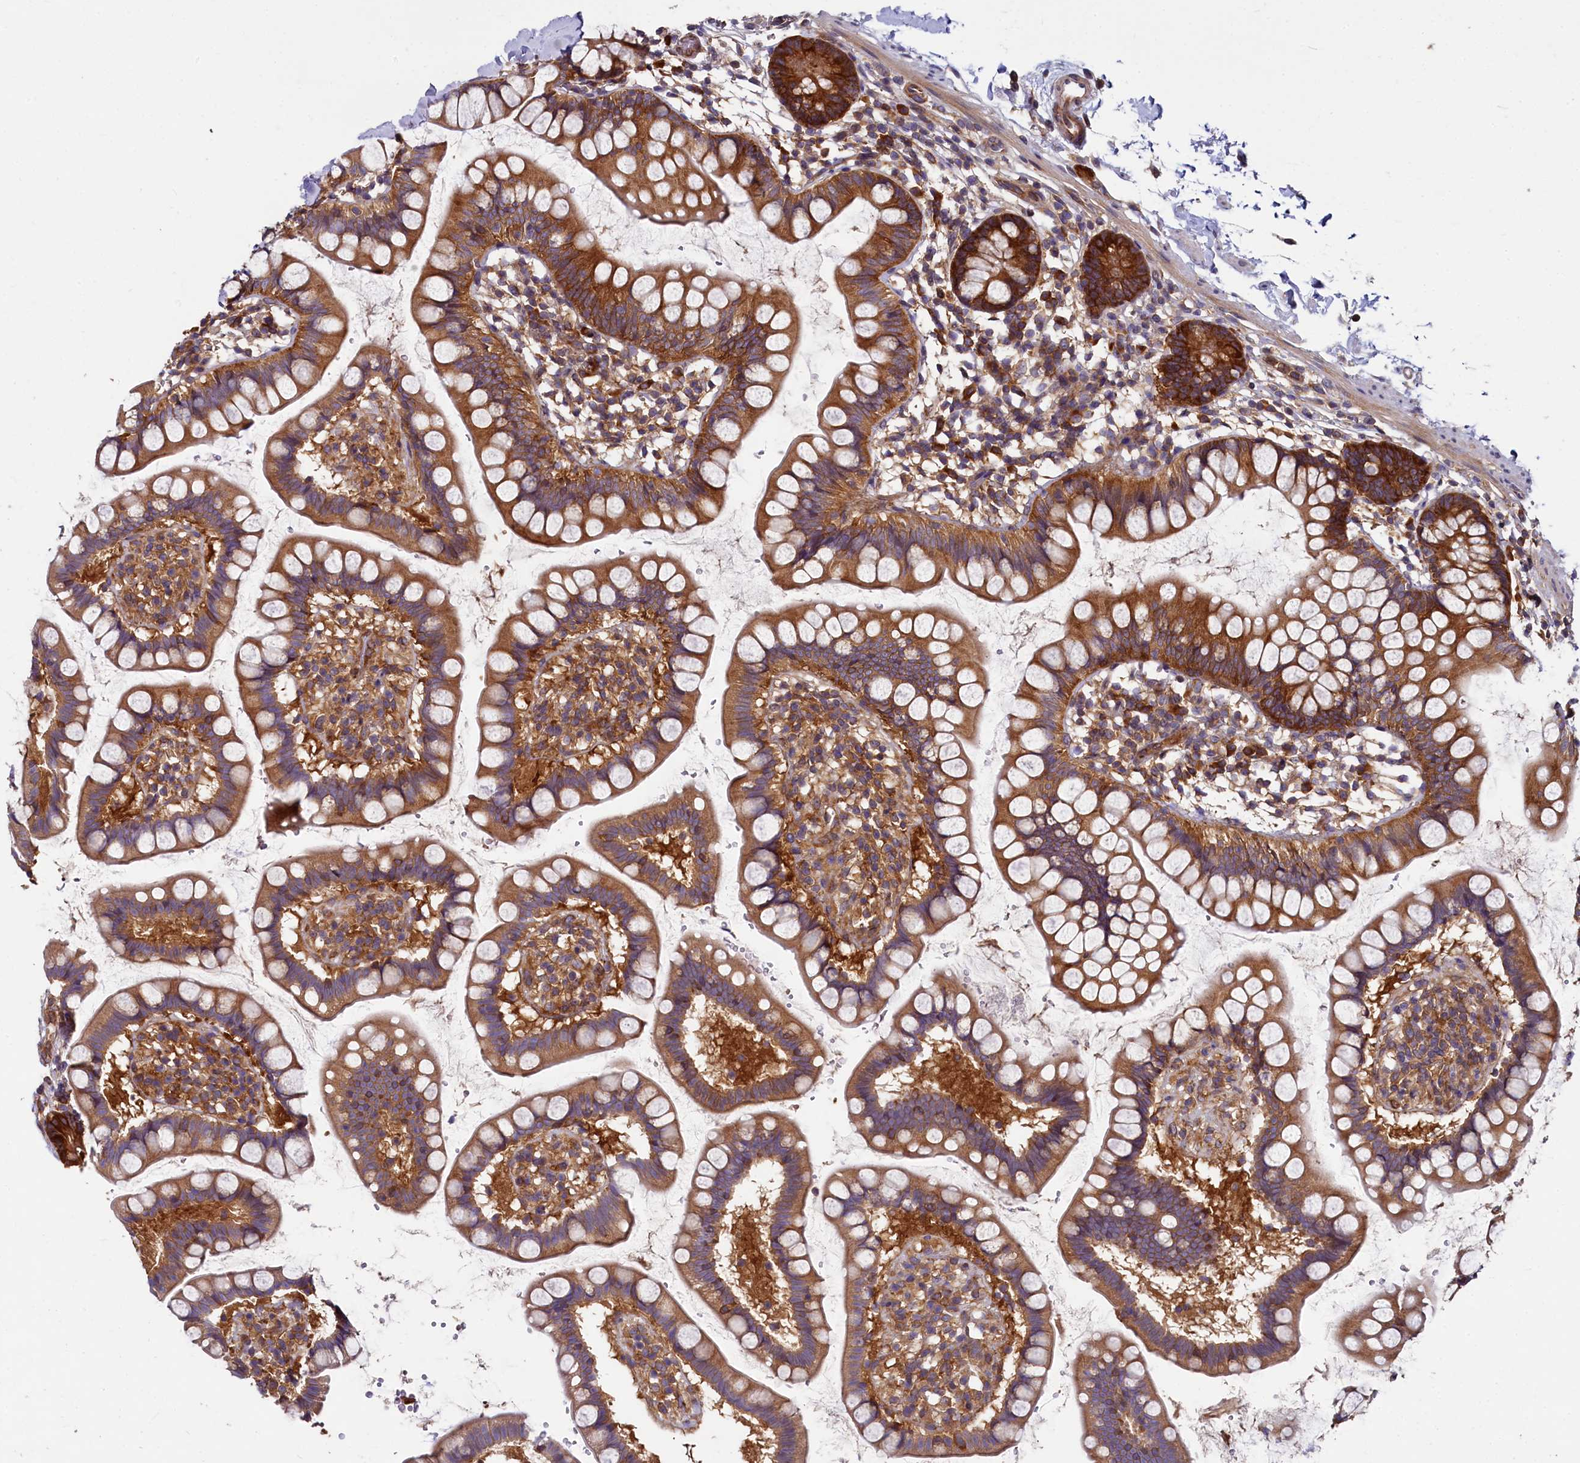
{"staining": {"intensity": "strong", "quantity": ">75%", "location": "cytoplasmic/membranous"}, "tissue": "small intestine", "cell_type": "Glandular cells", "image_type": "normal", "snomed": [{"axis": "morphology", "description": "Normal tissue, NOS"}, {"axis": "topography", "description": "Small intestine"}], "caption": "High-power microscopy captured an IHC image of benign small intestine, revealing strong cytoplasmic/membranous positivity in approximately >75% of glandular cells. (Brightfield microscopy of DAB IHC at high magnification).", "gene": "EIF2B2", "patient": {"sex": "female", "age": 84}}